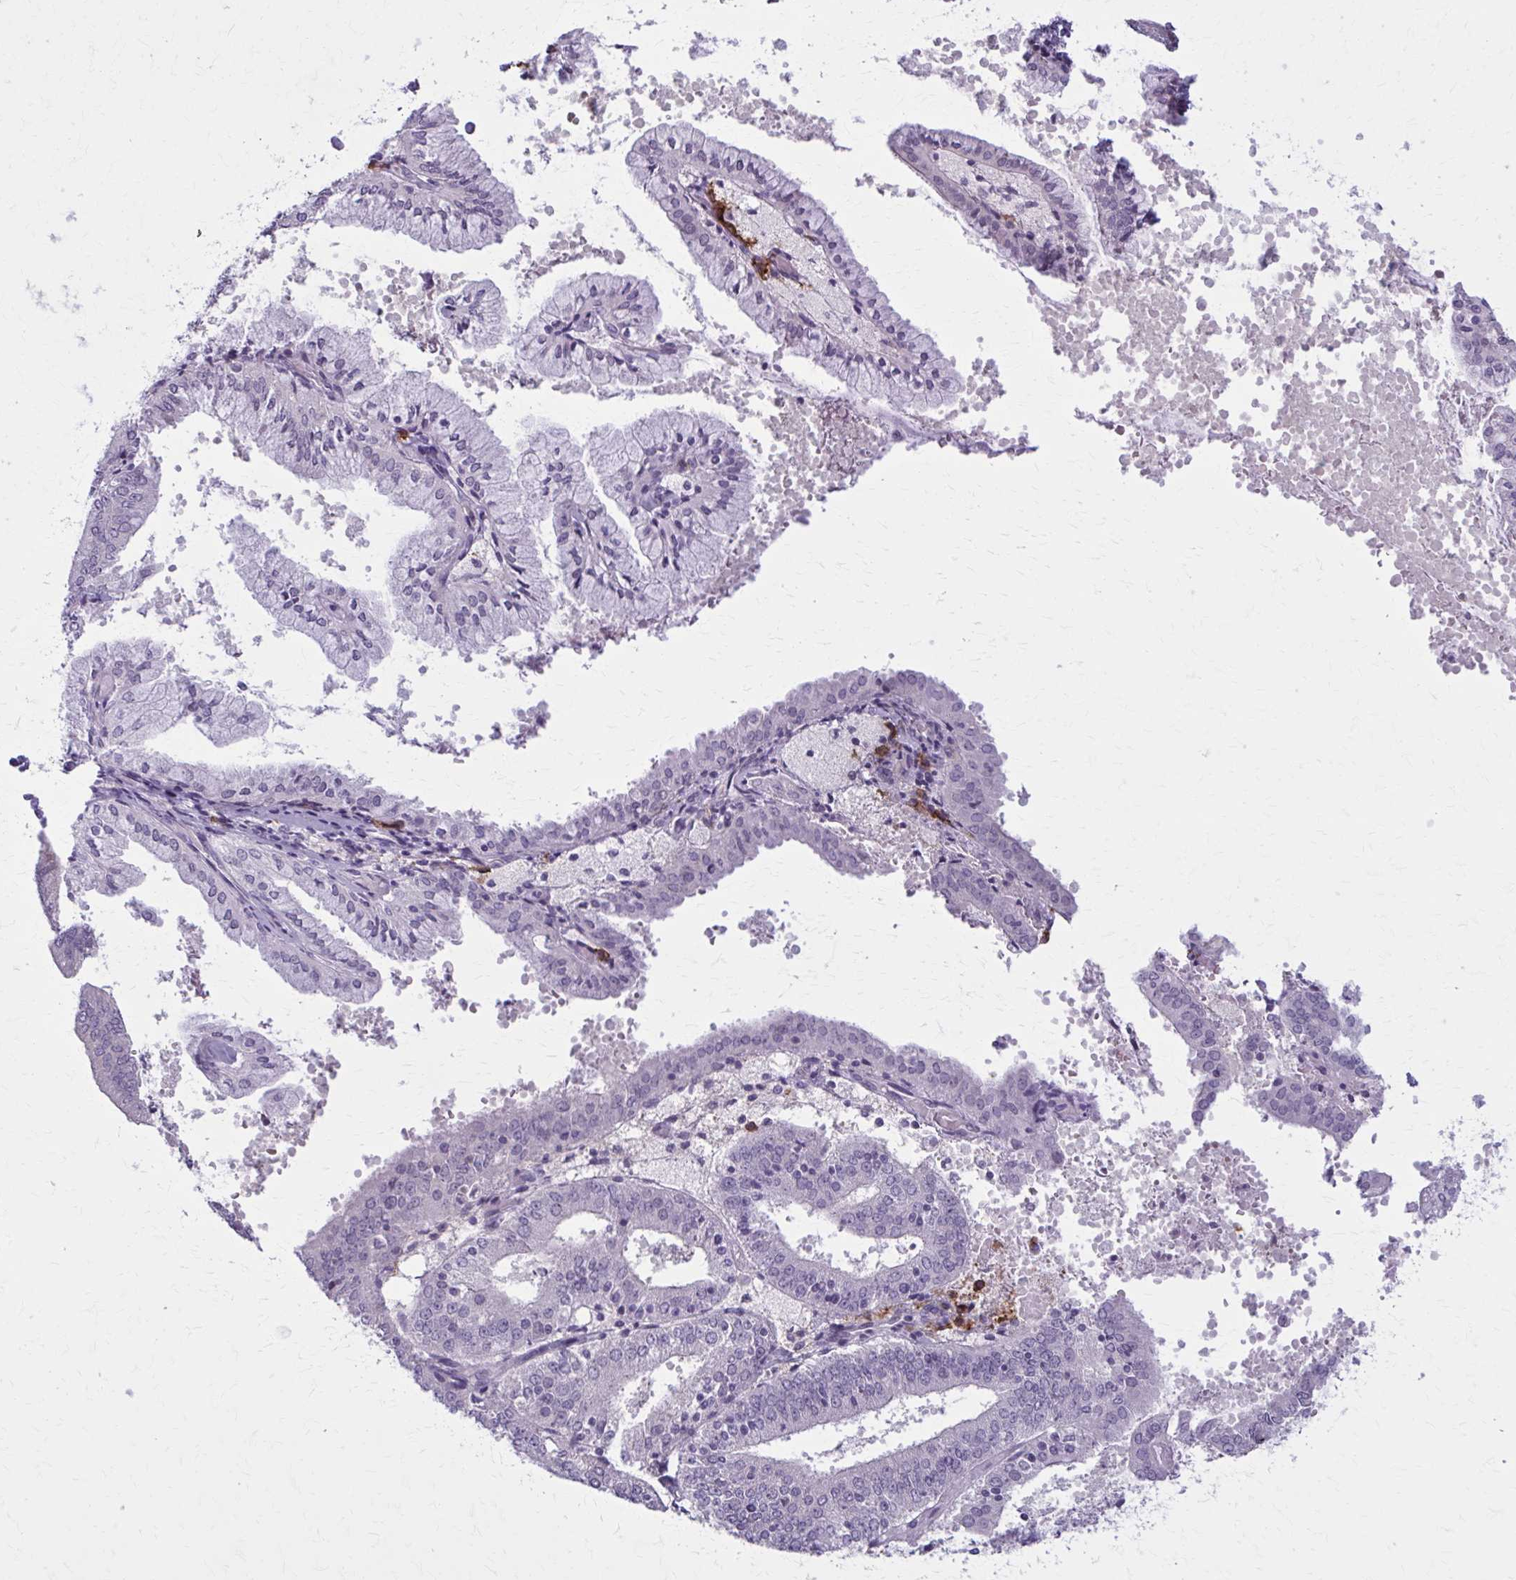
{"staining": {"intensity": "negative", "quantity": "none", "location": "none"}, "tissue": "endometrial cancer", "cell_type": "Tumor cells", "image_type": "cancer", "snomed": [{"axis": "morphology", "description": "Adenocarcinoma, NOS"}, {"axis": "topography", "description": "Endometrium"}], "caption": "The immunohistochemistry histopathology image has no significant expression in tumor cells of endometrial adenocarcinoma tissue.", "gene": "CD38", "patient": {"sex": "female", "age": 63}}